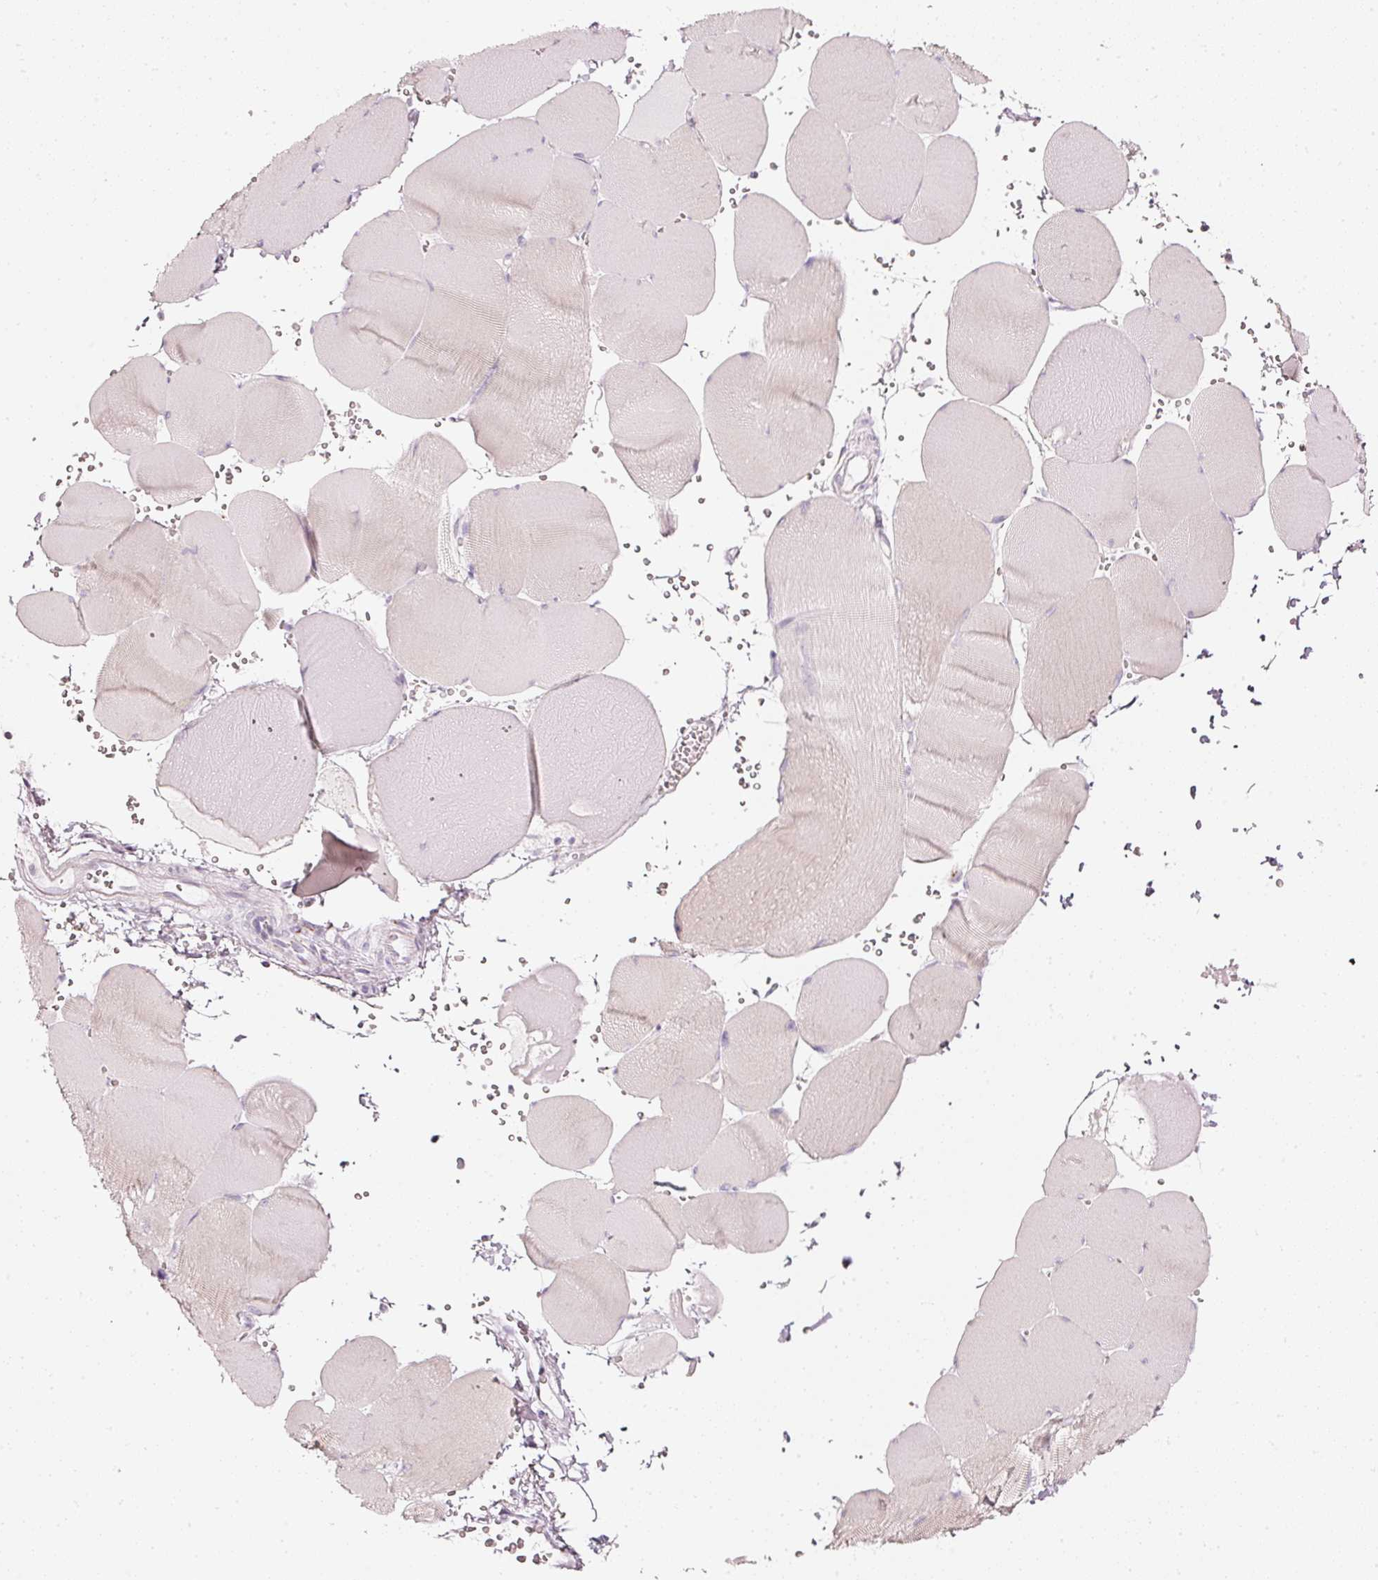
{"staining": {"intensity": "weak", "quantity": "<25%", "location": "cytoplasmic/membranous"}, "tissue": "skeletal muscle", "cell_type": "Myocytes", "image_type": "normal", "snomed": [{"axis": "morphology", "description": "Normal tissue, NOS"}, {"axis": "topography", "description": "Skeletal muscle"}, {"axis": "topography", "description": "Head-Neck"}], "caption": "DAB (3,3'-diaminobenzidine) immunohistochemical staining of unremarkable human skeletal muscle exhibits no significant positivity in myocytes.", "gene": "SDF4", "patient": {"sex": "male", "age": 66}}